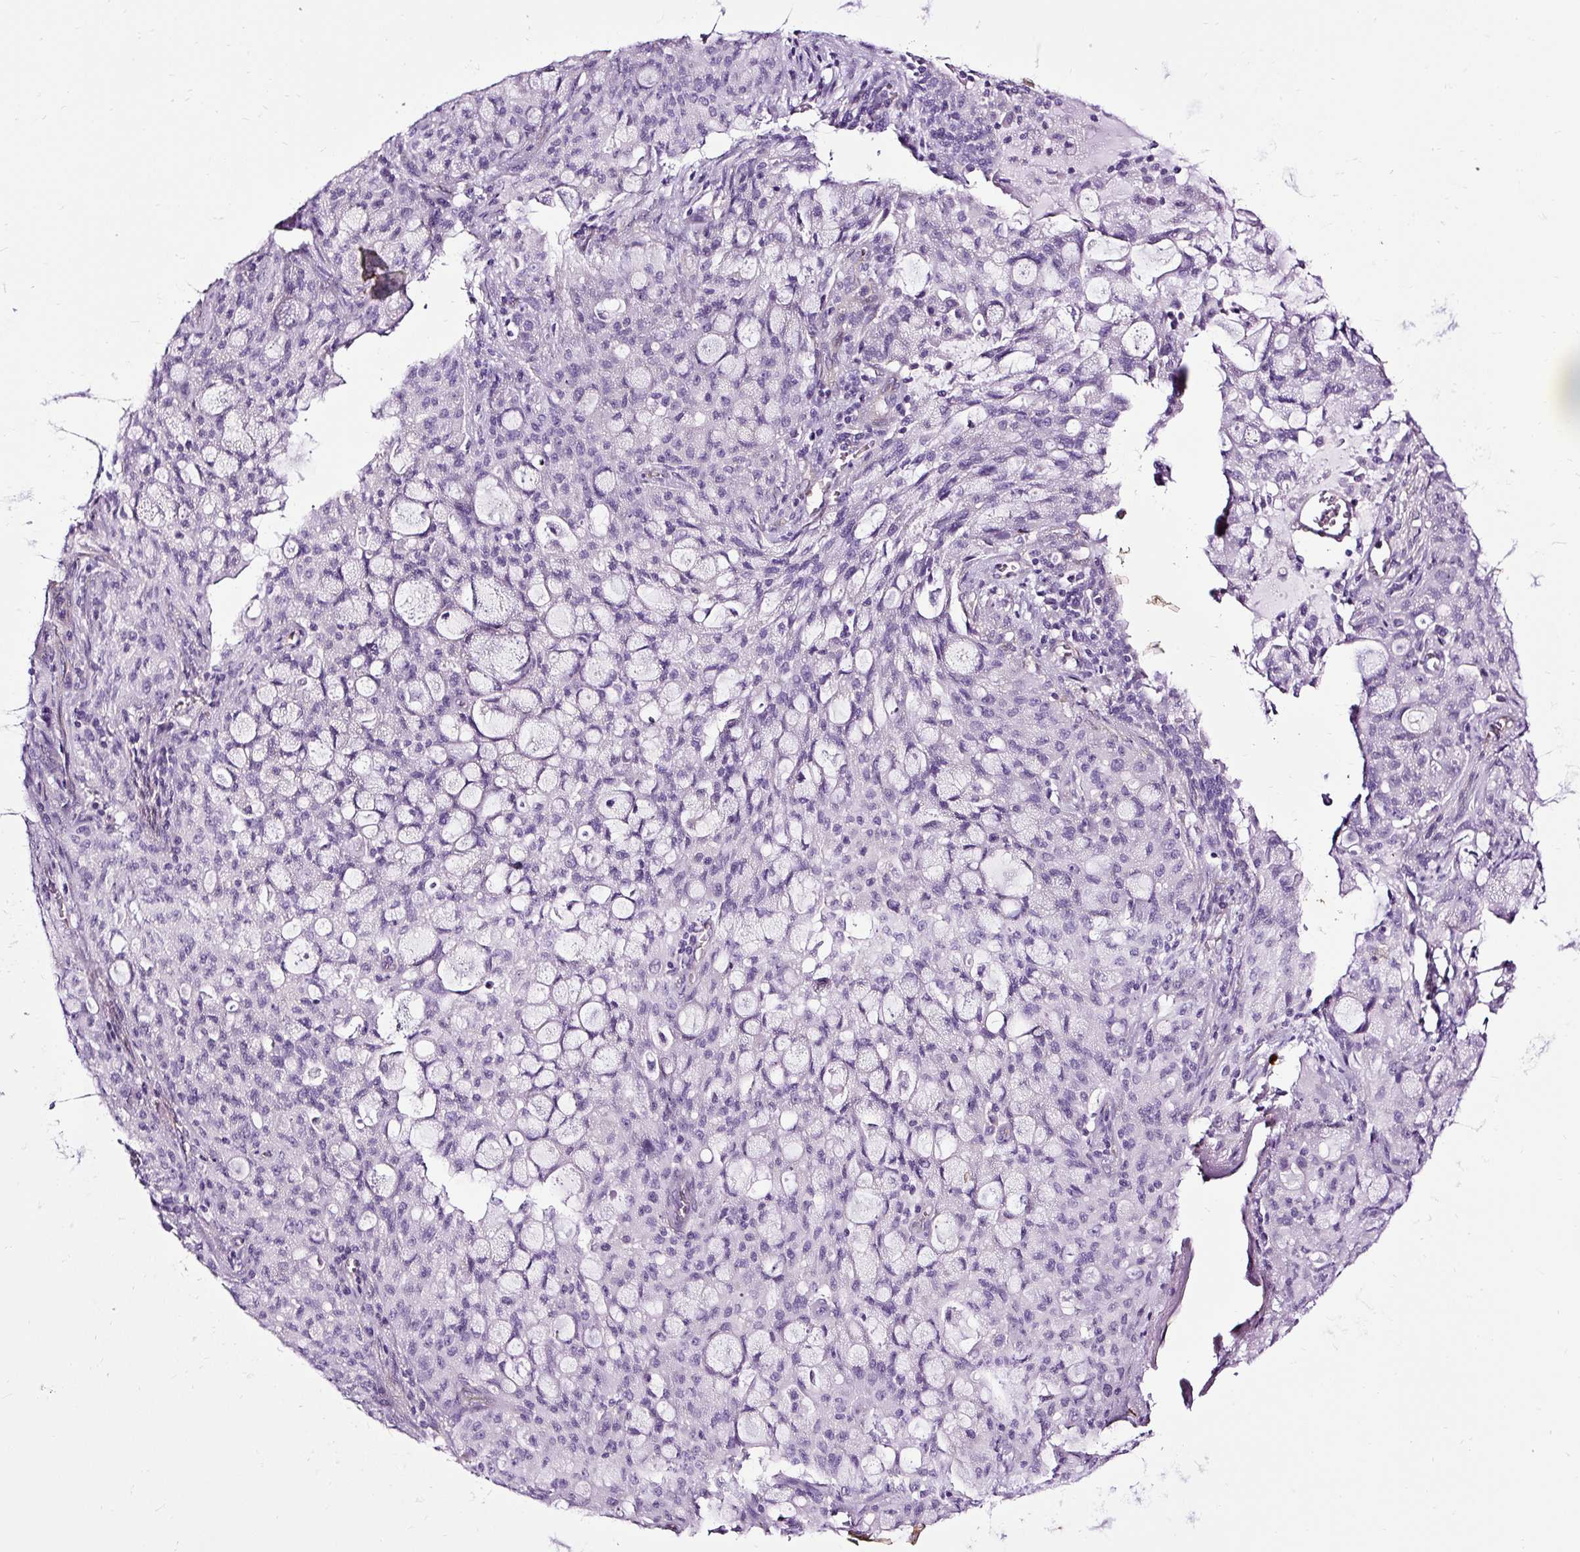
{"staining": {"intensity": "negative", "quantity": "none", "location": "none"}, "tissue": "lung cancer", "cell_type": "Tumor cells", "image_type": "cancer", "snomed": [{"axis": "morphology", "description": "Adenocarcinoma, NOS"}, {"axis": "topography", "description": "Lung"}], "caption": "High power microscopy image of an immunohistochemistry image of lung cancer, revealing no significant positivity in tumor cells.", "gene": "SLC7A8", "patient": {"sex": "female", "age": 44}}